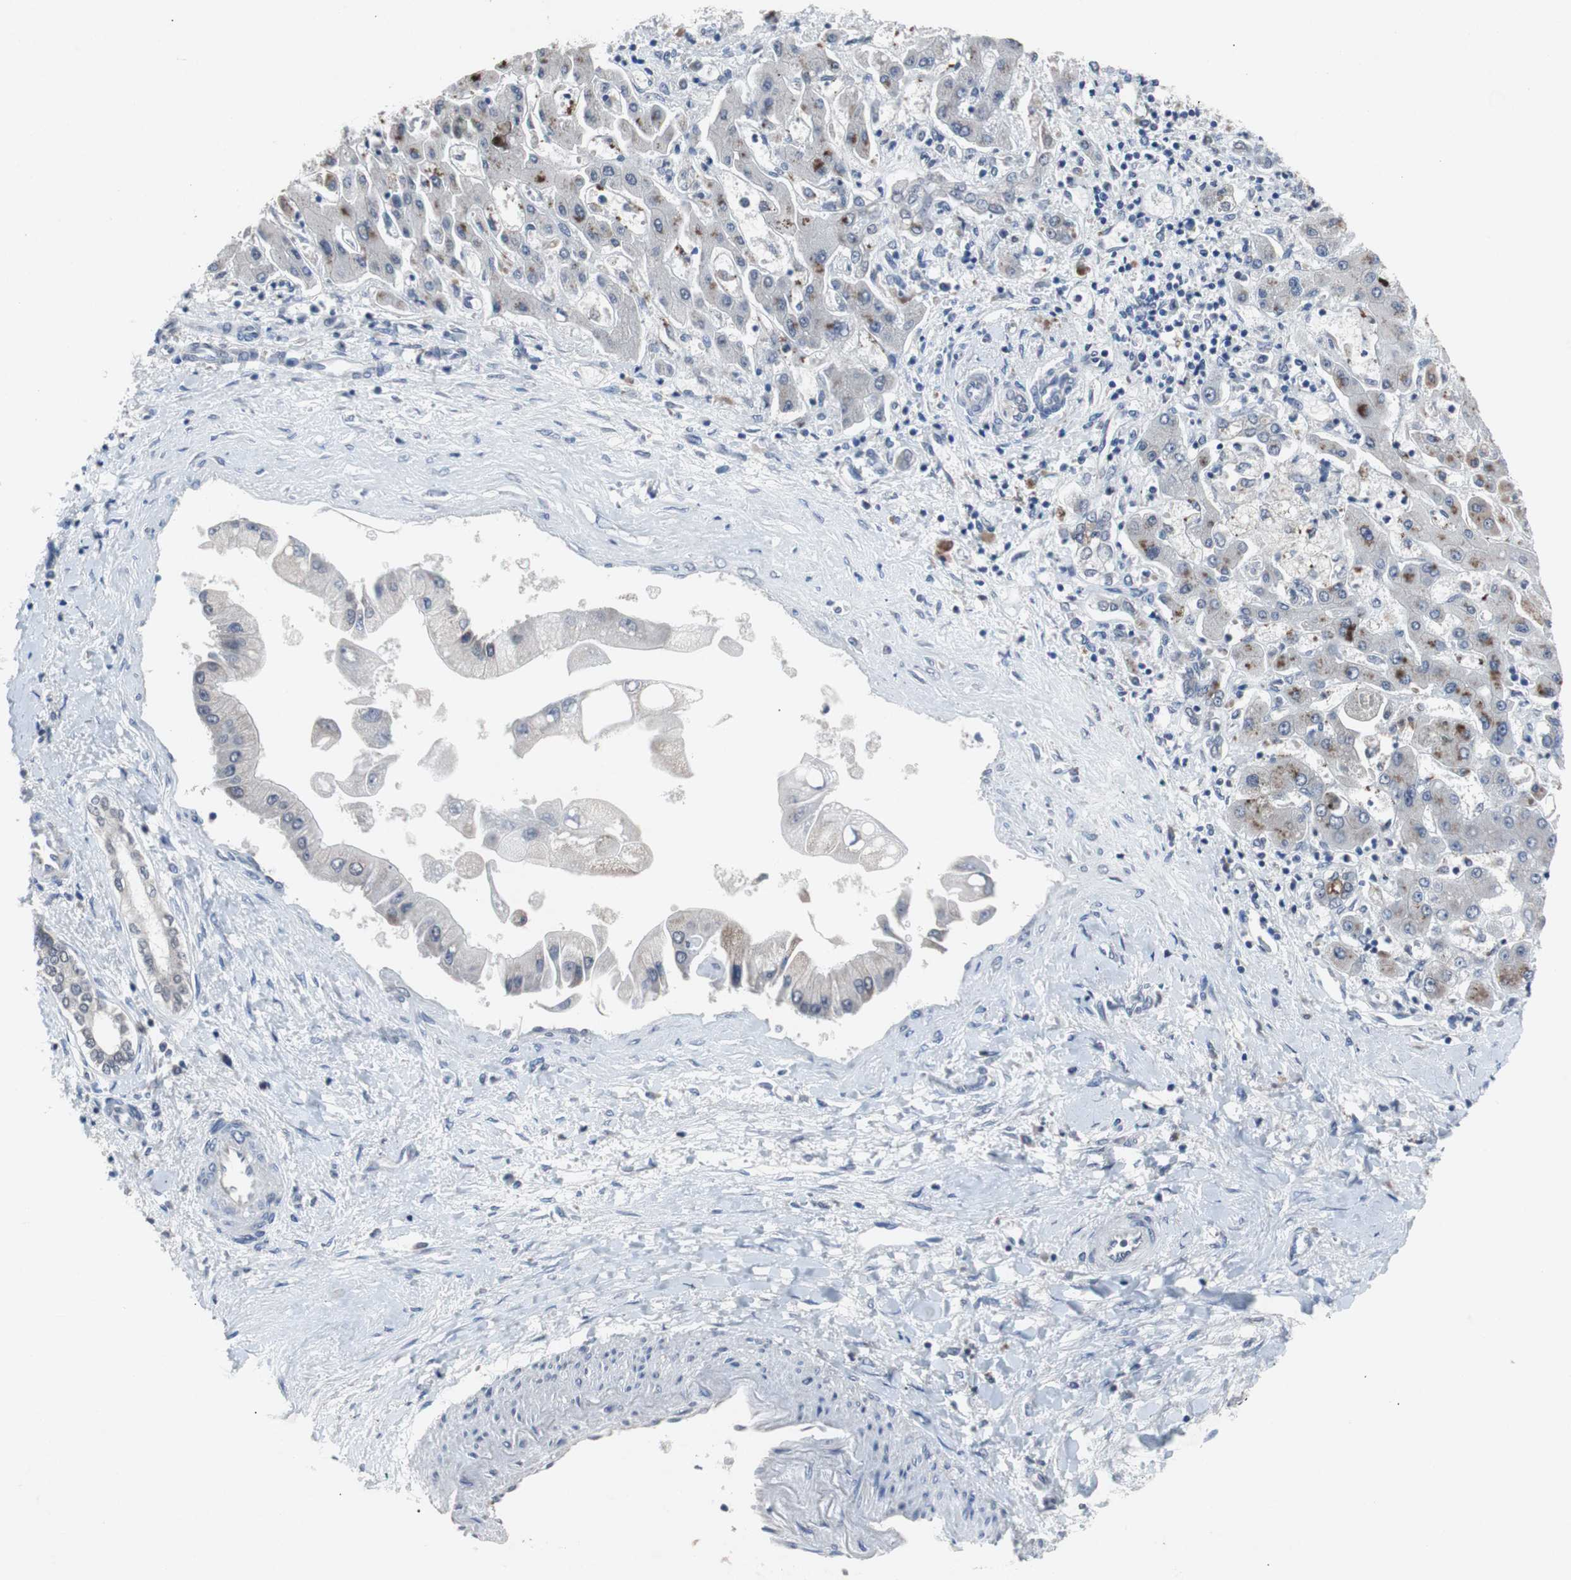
{"staining": {"intensity": "negative", "quantity": "none", "location": "none"}, "tissue": "liver cancer", "cell_type": "Tumor cells", "image_type": "cancer", "snomed": [{"axis": "morphology", "description": "Cholangiocarcinoma"}, {"axis": "topography", "description": "Liver"}], "caption": "Cholangiocarcinoma (liver) was stained to show a protein in brown. There is no significant staining in tumor cells. (IHC, brightfield microscopy, high magnification).", "gene": "RBM47", "patient": {"sex": "male", "age": 50}}